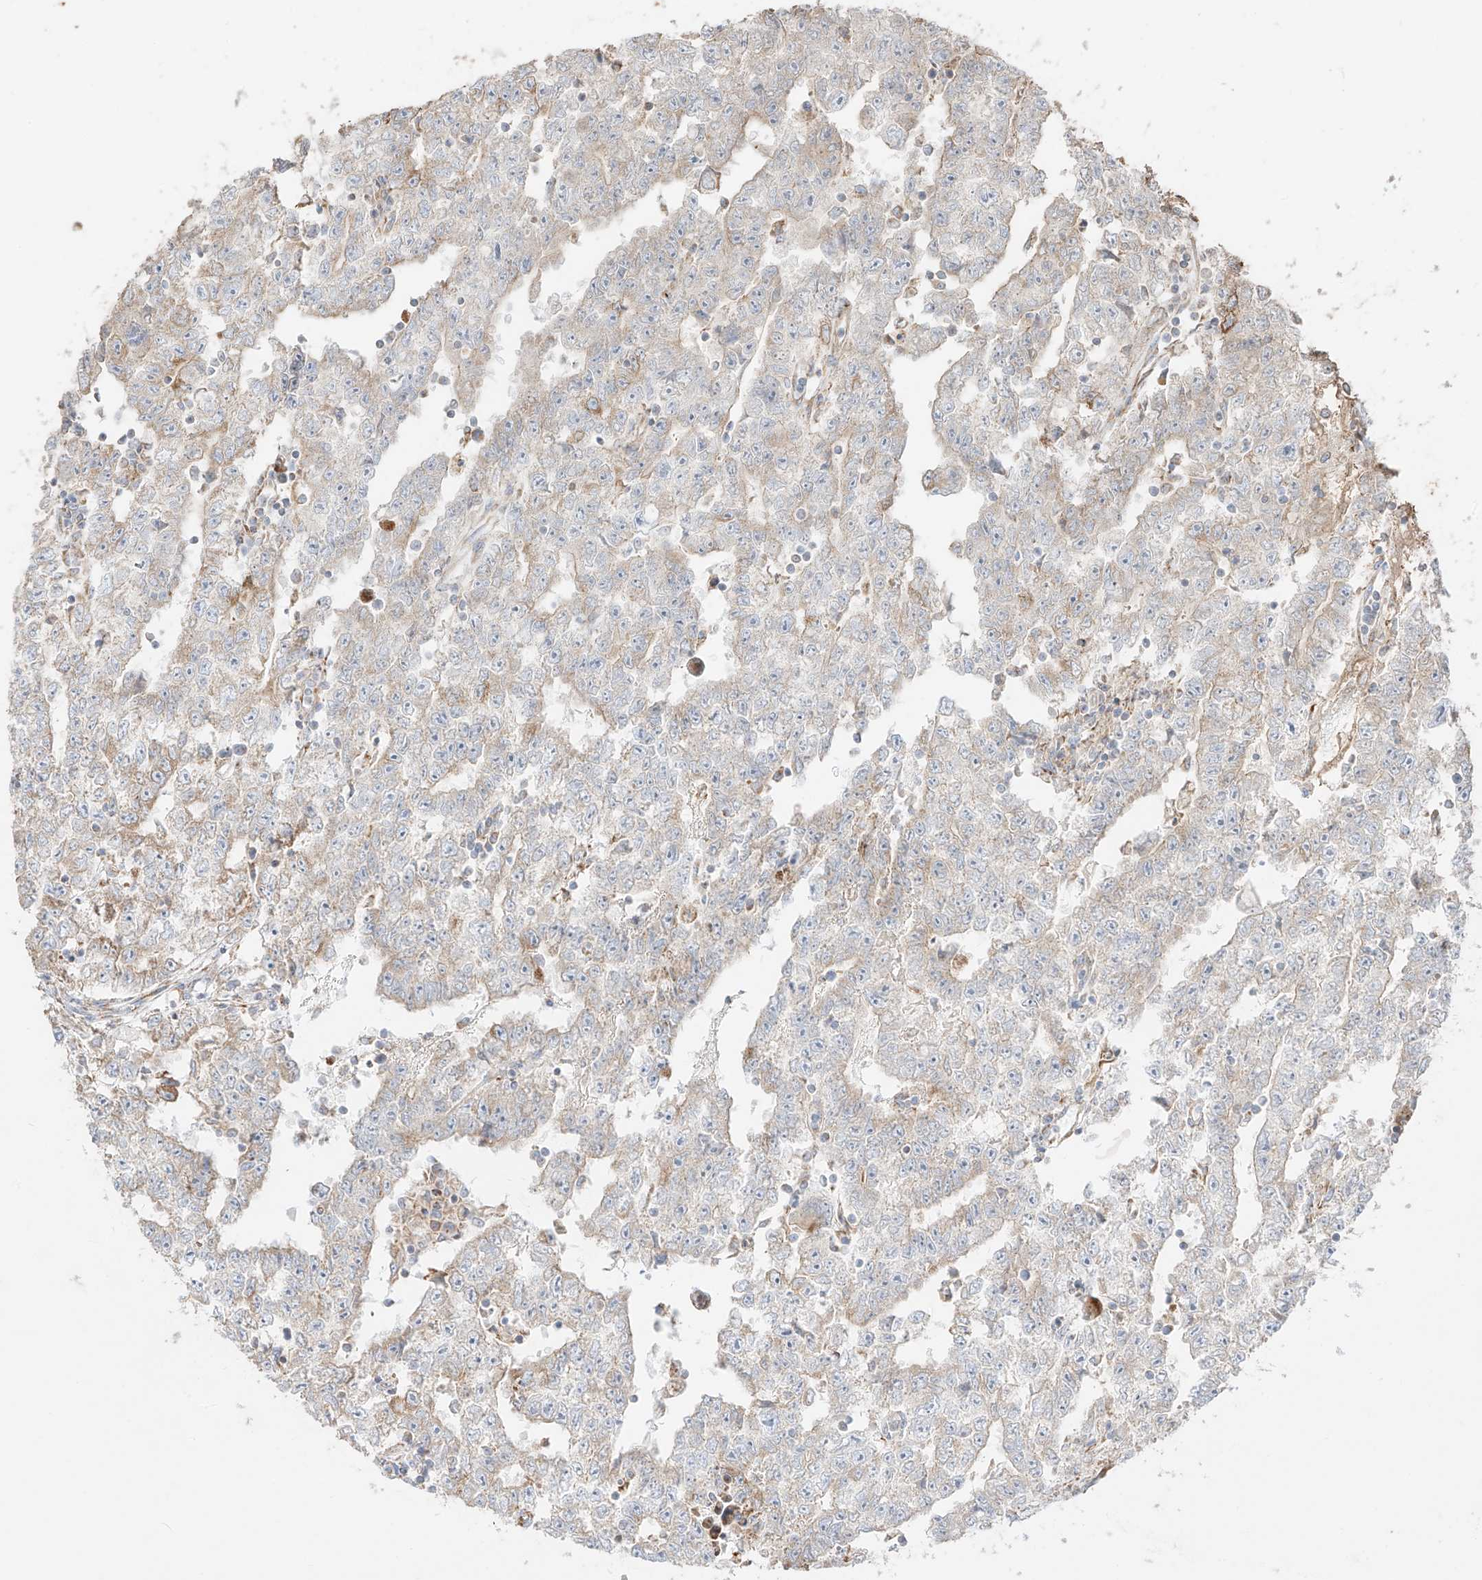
{"staining": {"intensity": "weak", "quantity": "<25%", "location": "cytoplasmic/membranous"}, "tissue": "testis cancer", "cell_type": "Tumor cells", "image_type": "cancer", "snomed": [{"axis": "morphology", "description": "Carcinoma, Embryonal, NOS"}, {"axis": "topography", "description": "Testis"}], "caption": "The micrograph demonstrates no staining of tumor cells in testis cancer. The staining was performed using DAB (3,3'-diaminobenzidine) to visualize the protein expression in brown, while the nuclei were stained in blue with hematoxylin (Magnification: 20x).", "gene": "COLGALT2", "patient": {"sex": "male", "age": 25}}